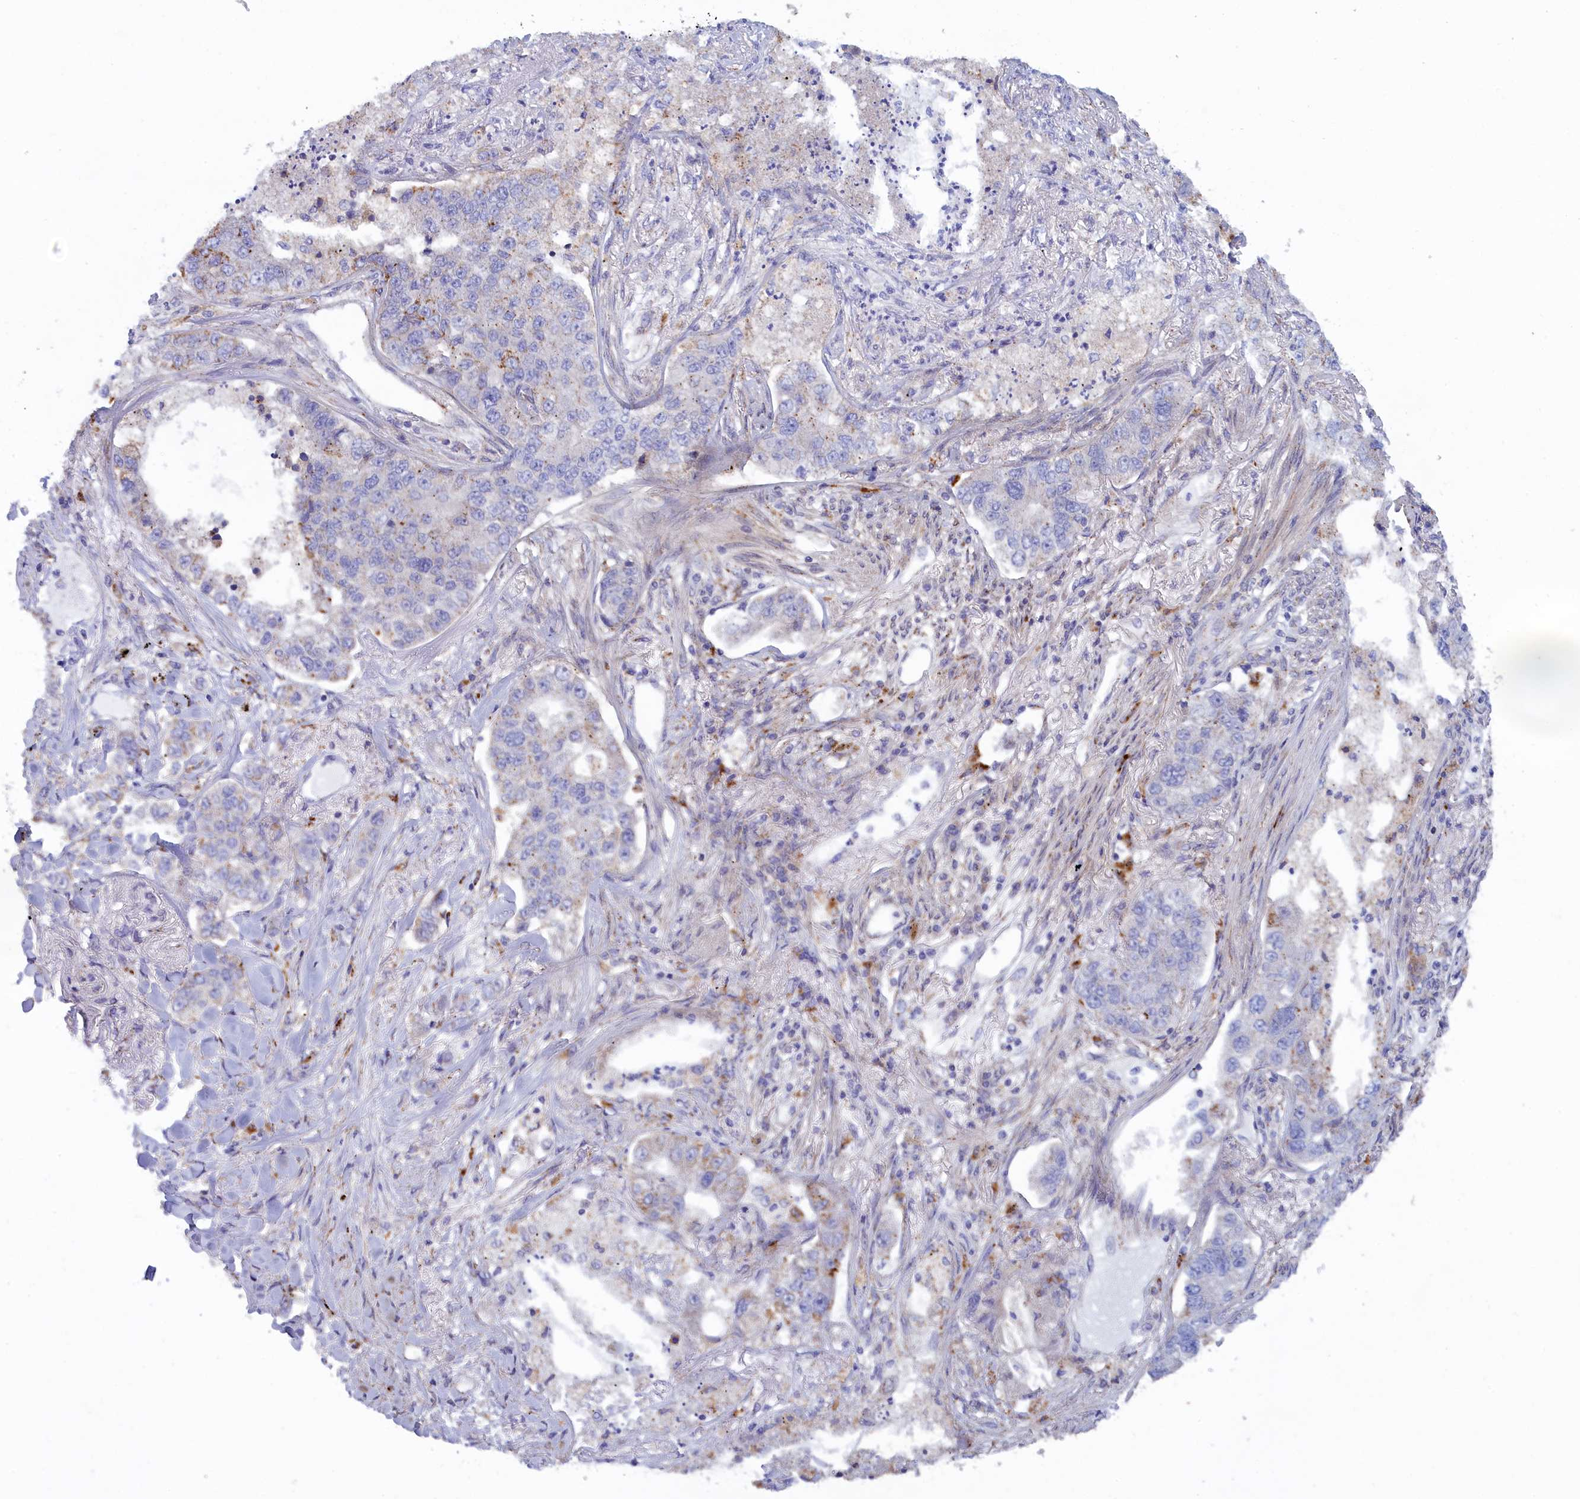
{"staining": {"intensity": "negative", "quantity": "none", "location": "none"}, "tissue": "lung cancer", "cell_type": "Tumor cells", "image_type": "cancer", "snomed": [{"axis": "morphology", "description": "Adenocarcinoma, NOS"}, {"axis": "topography", "description": "Lung"}], "caption": "Human lung cancer stained for a protein using immunohistochemistry shows no expression in tumor cells.", "gene": "WDR6", "patient": {"sex": "male", "age": 49}}